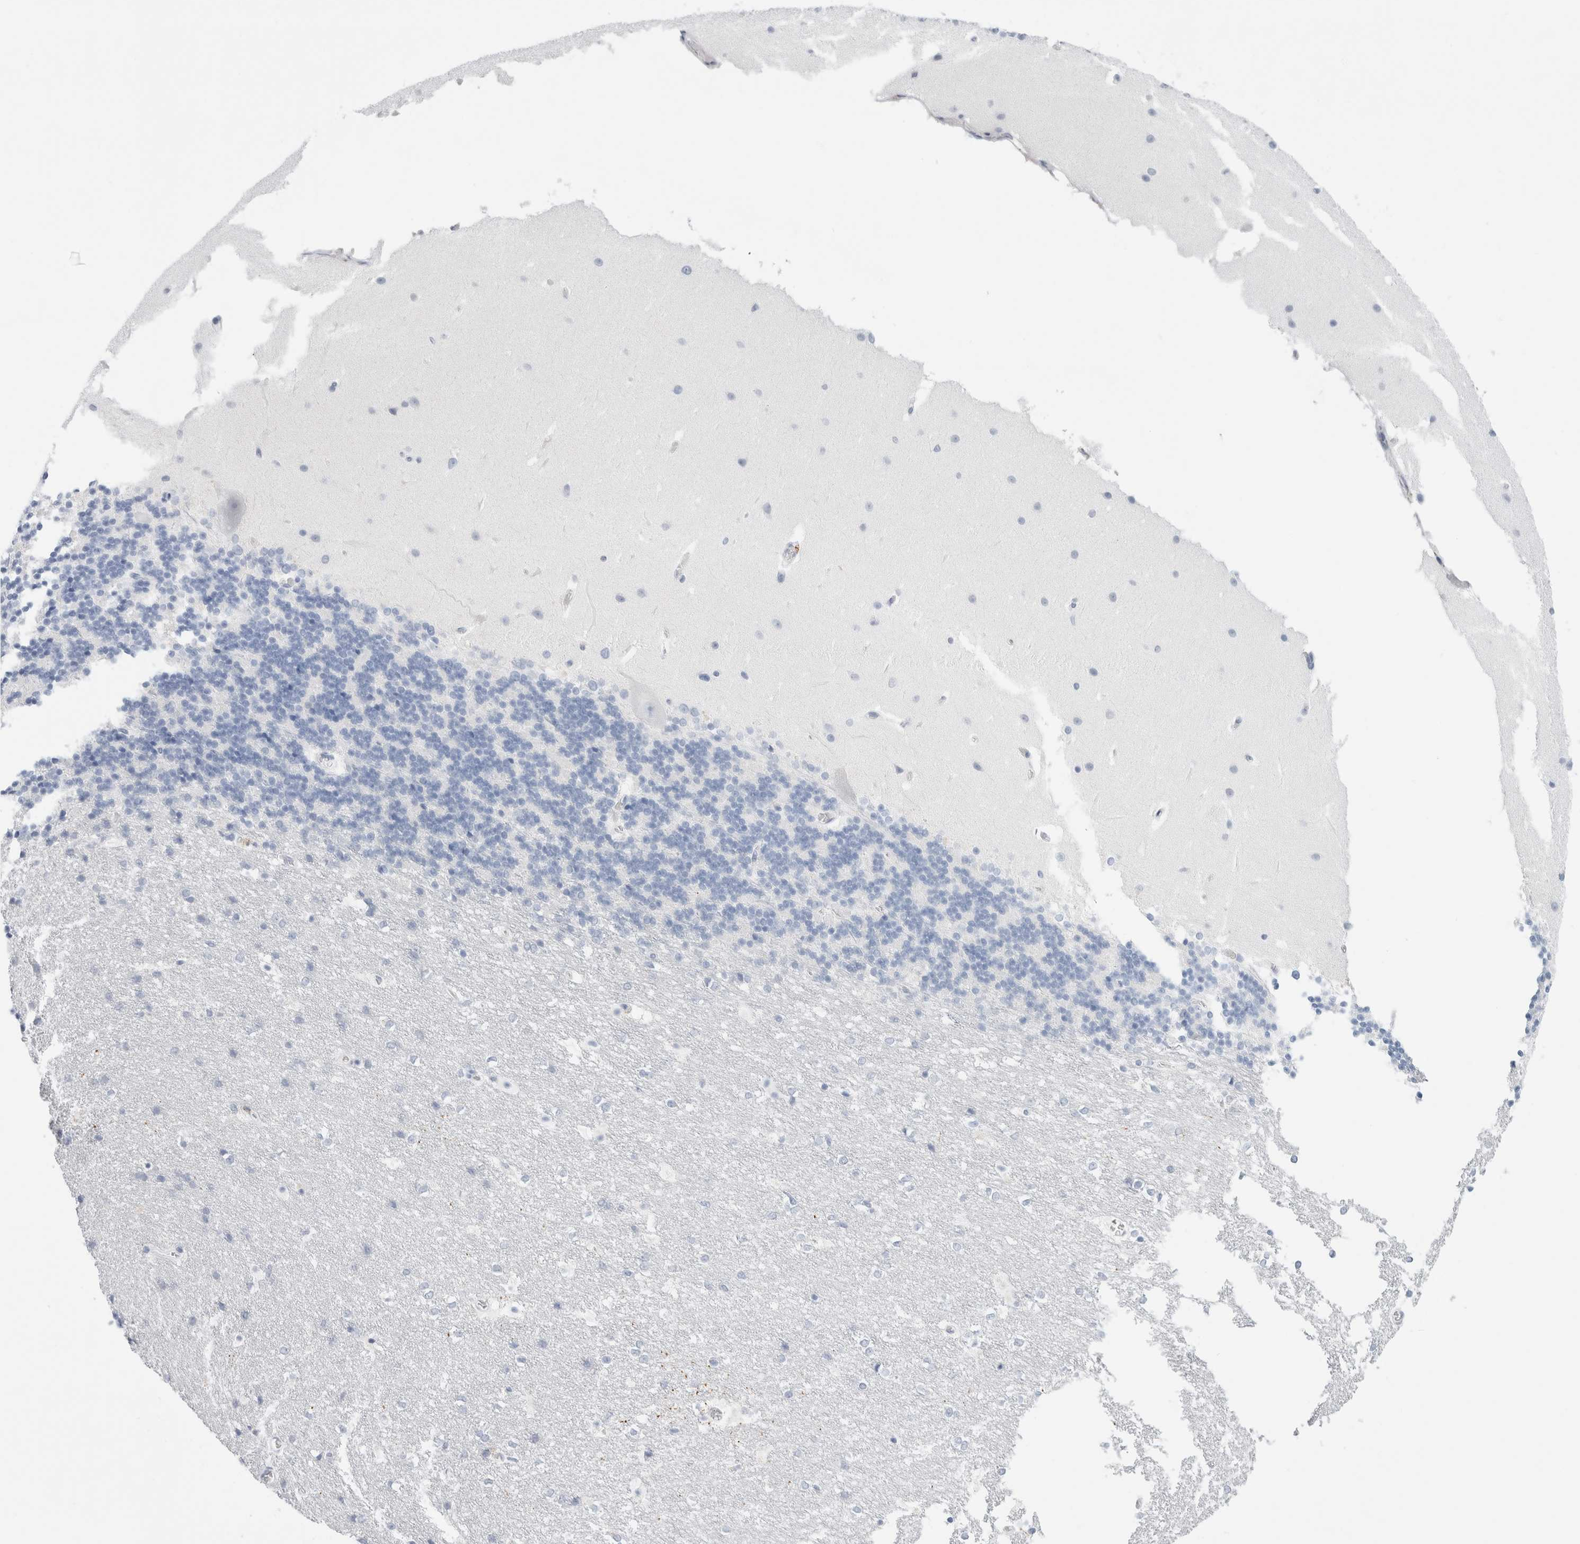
{"staining": {"intensity": "negative", "quantity": "none", "location": "none"}, "tissue": "cerebellum", "cell_type": "Cells in granular layer", "image_type": "normal", "snomed": [{"axis": "morphology", "description": "Normal tissue, NOS"}, {"axis": "topography", "description": "Cerebellum"}], "caption": "Protein analysis of normal cerebellum shows no significant positivity in cells in granular layer.", "gene": "MUC15", "patient": {"sex": "female", "age": 19}}